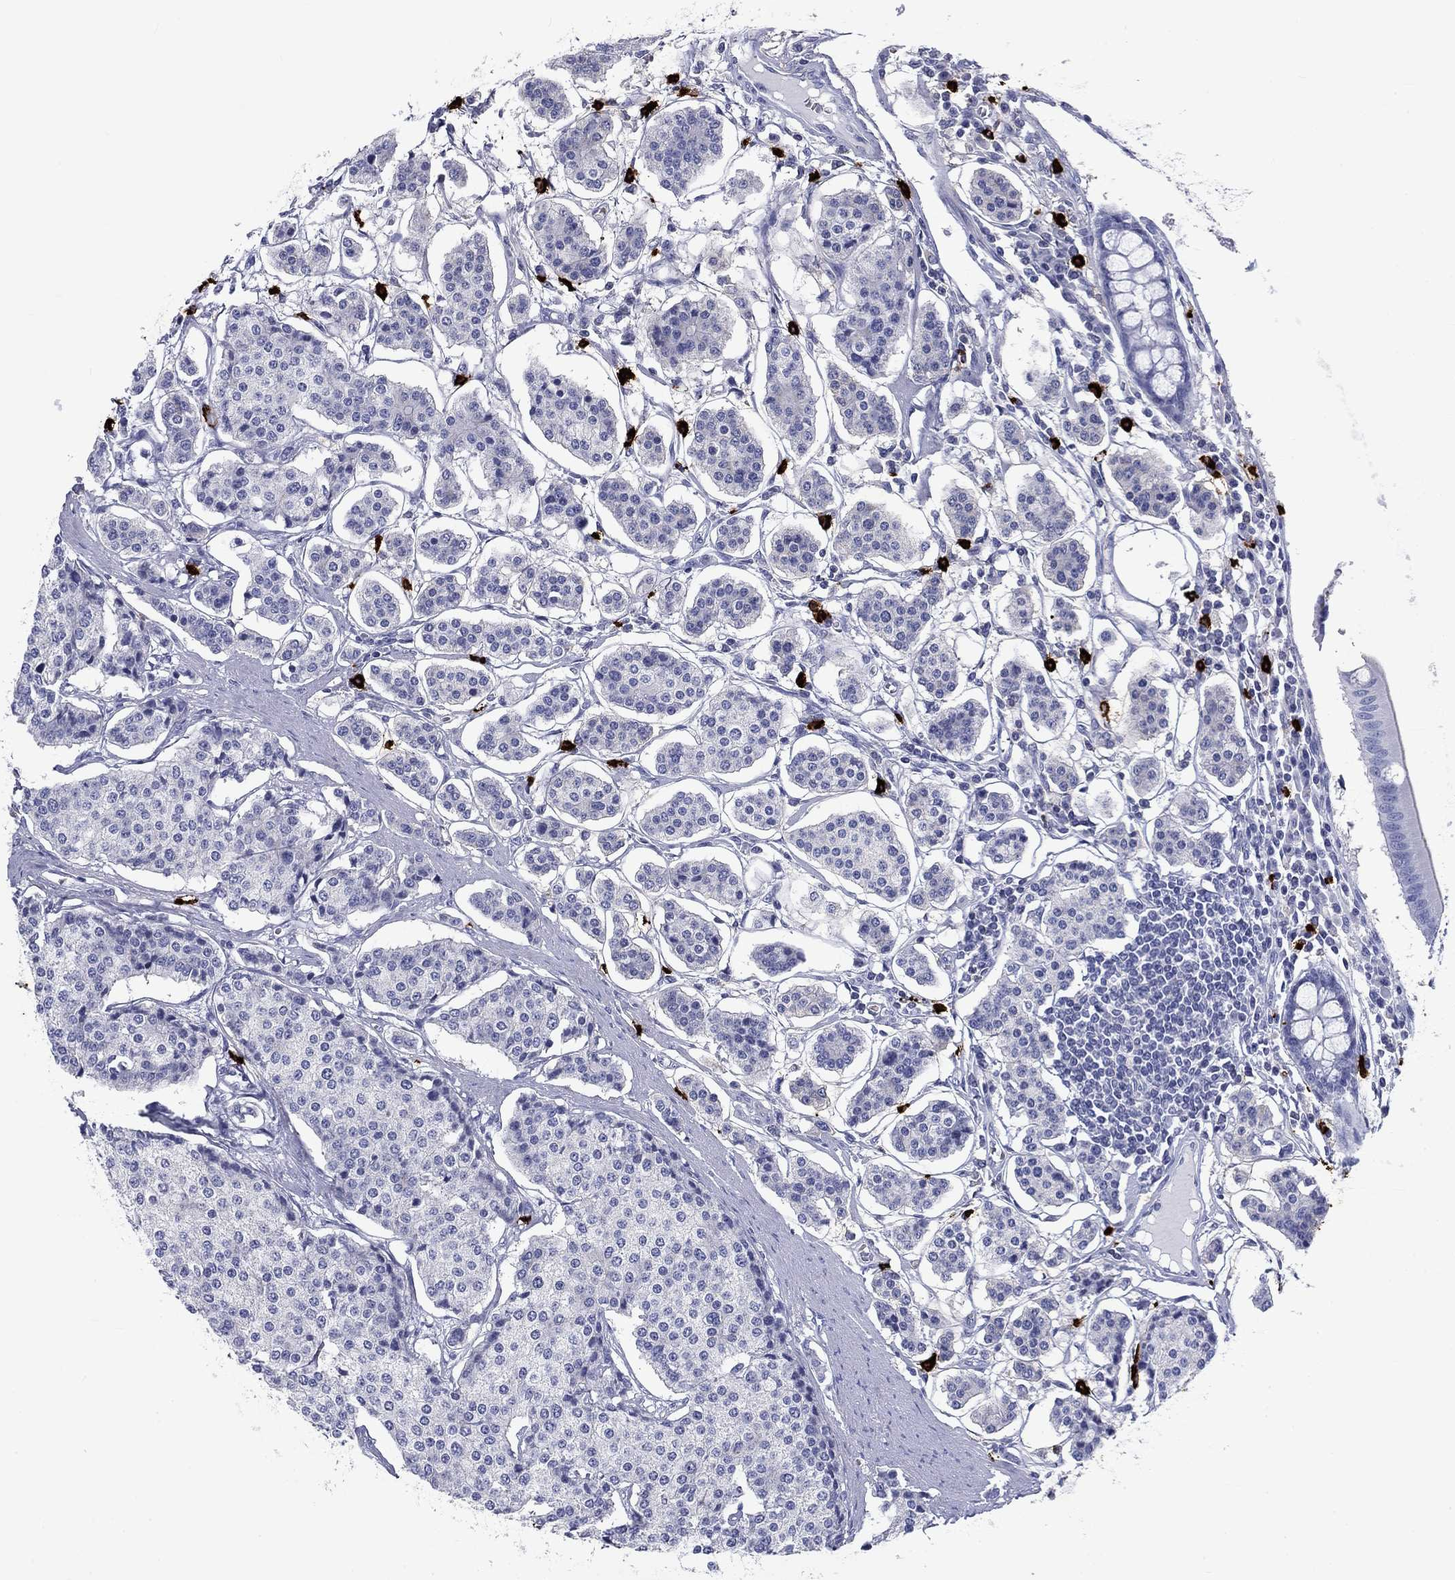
{"staining": {"intensity": "negative", "quantity": "none", "location": "none"}, "tissue": "carcinoid", "cell_type": "Tumor cells", "image_type": "cancer", "snomed": [{"axis": "morphology", "description": "Carcinoid, malignant, NOS"}, {"axis": "topography", "description": "Small intestine"}], "caption": "Malignant carcinoid stained for a protein using immunohistochemistry displays no positivity tumor cells.", "gene": "CD40LG", "patient": {"sex": "female", "age": 65}}